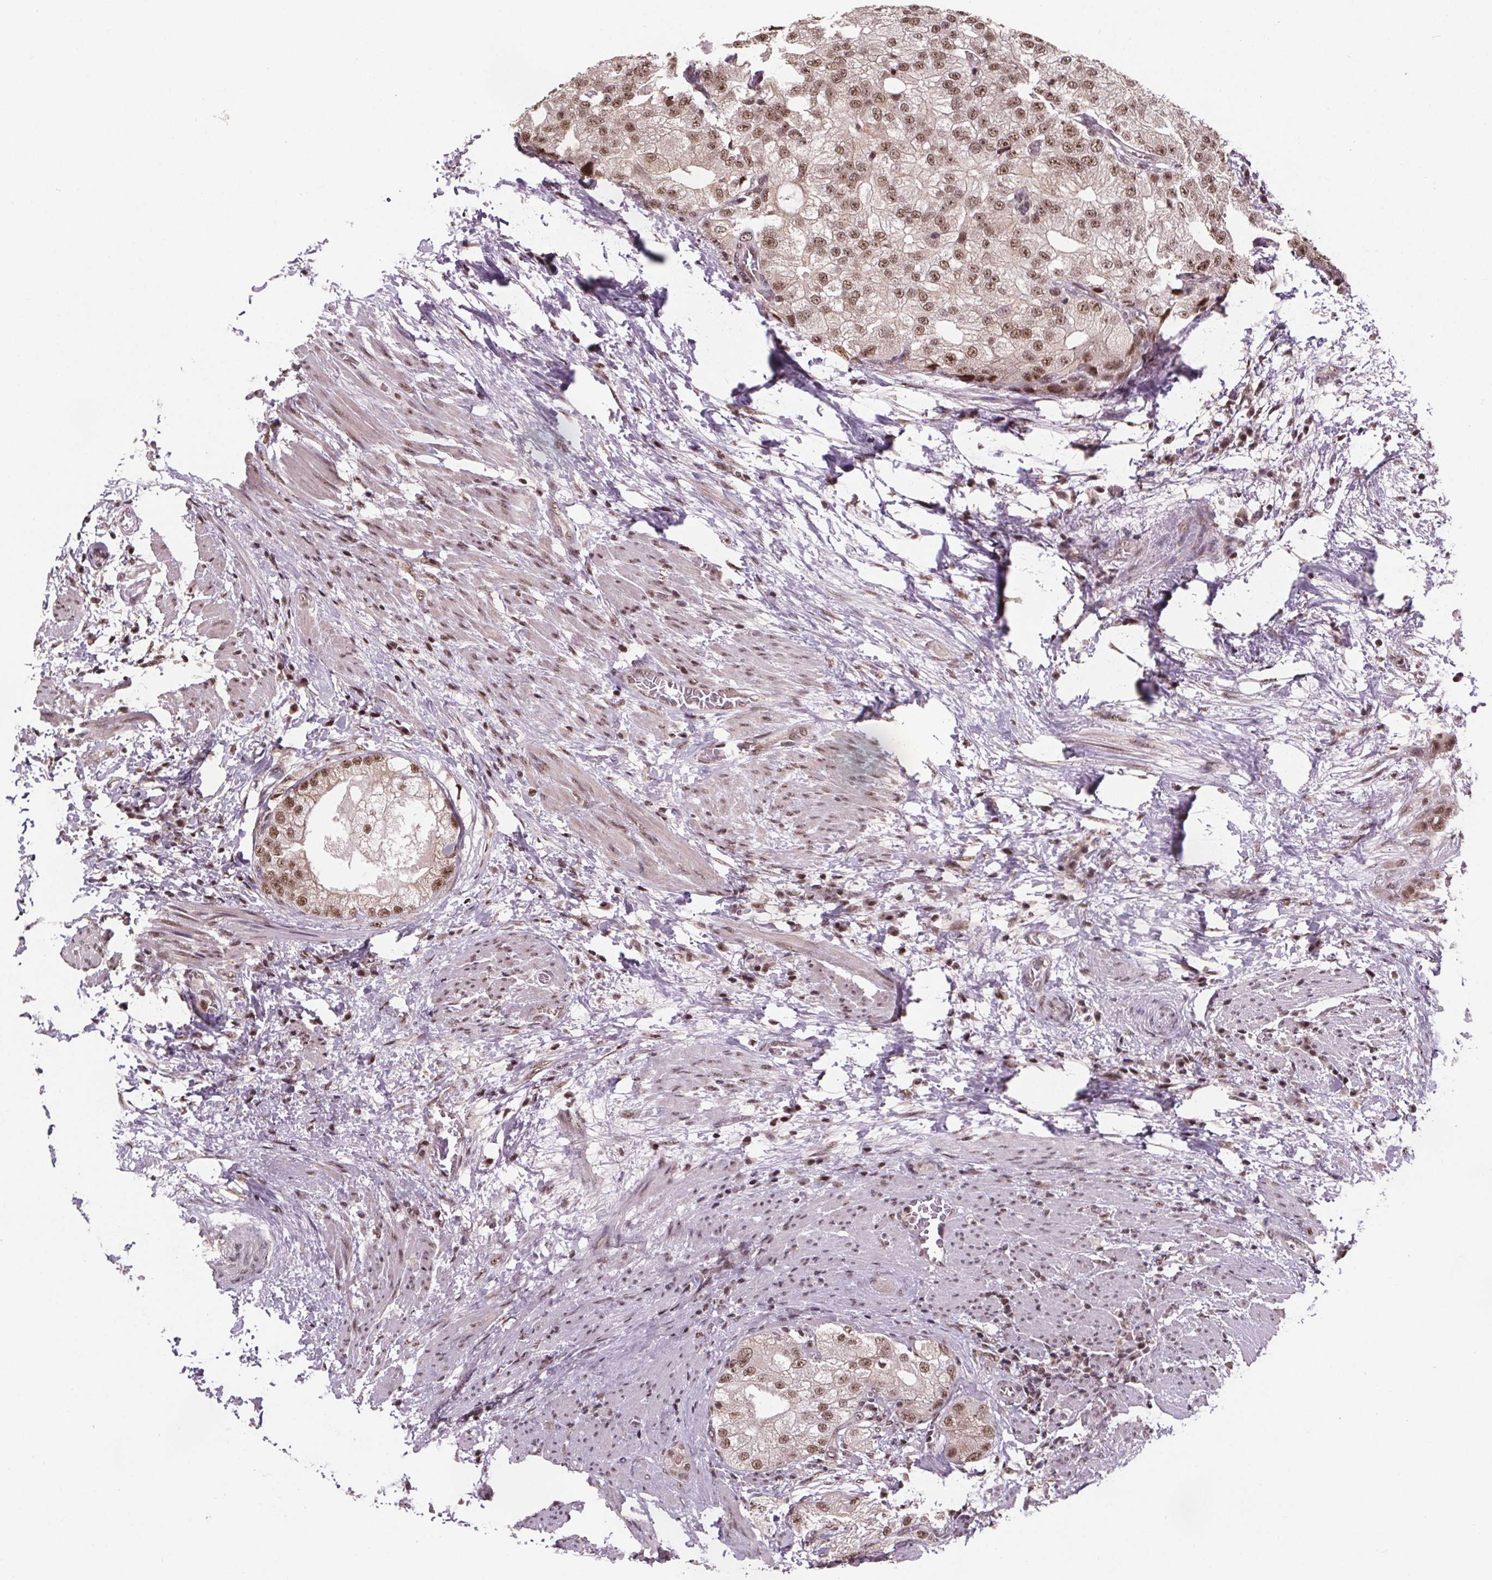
{"staining": {"intensity": "moderate", "quantity": ">75%", "location": "nuclear"}, "tissue": "prostate cancer", "cell_type": "Tumor cells", "image_type": "cancer", "snomed": [{"axis": "morphology", "description": "Adenocarcinoma, High grade"}, {"axis": "topography", "description": "Prostate"}], "caption": "Prostate cancer (adenocarcinoma (high-grade)) was stained to show a protein in brown. There is medium levels of moderate nuclear positivity in approximately >75% of tumor cells. The staining is performed using DAB brown chromogen to label protein expression. The nuclei are counter-stained blue using hematoxylin.", "gene": "JARID2", "patient": {"sex": "male", "age": 70}}